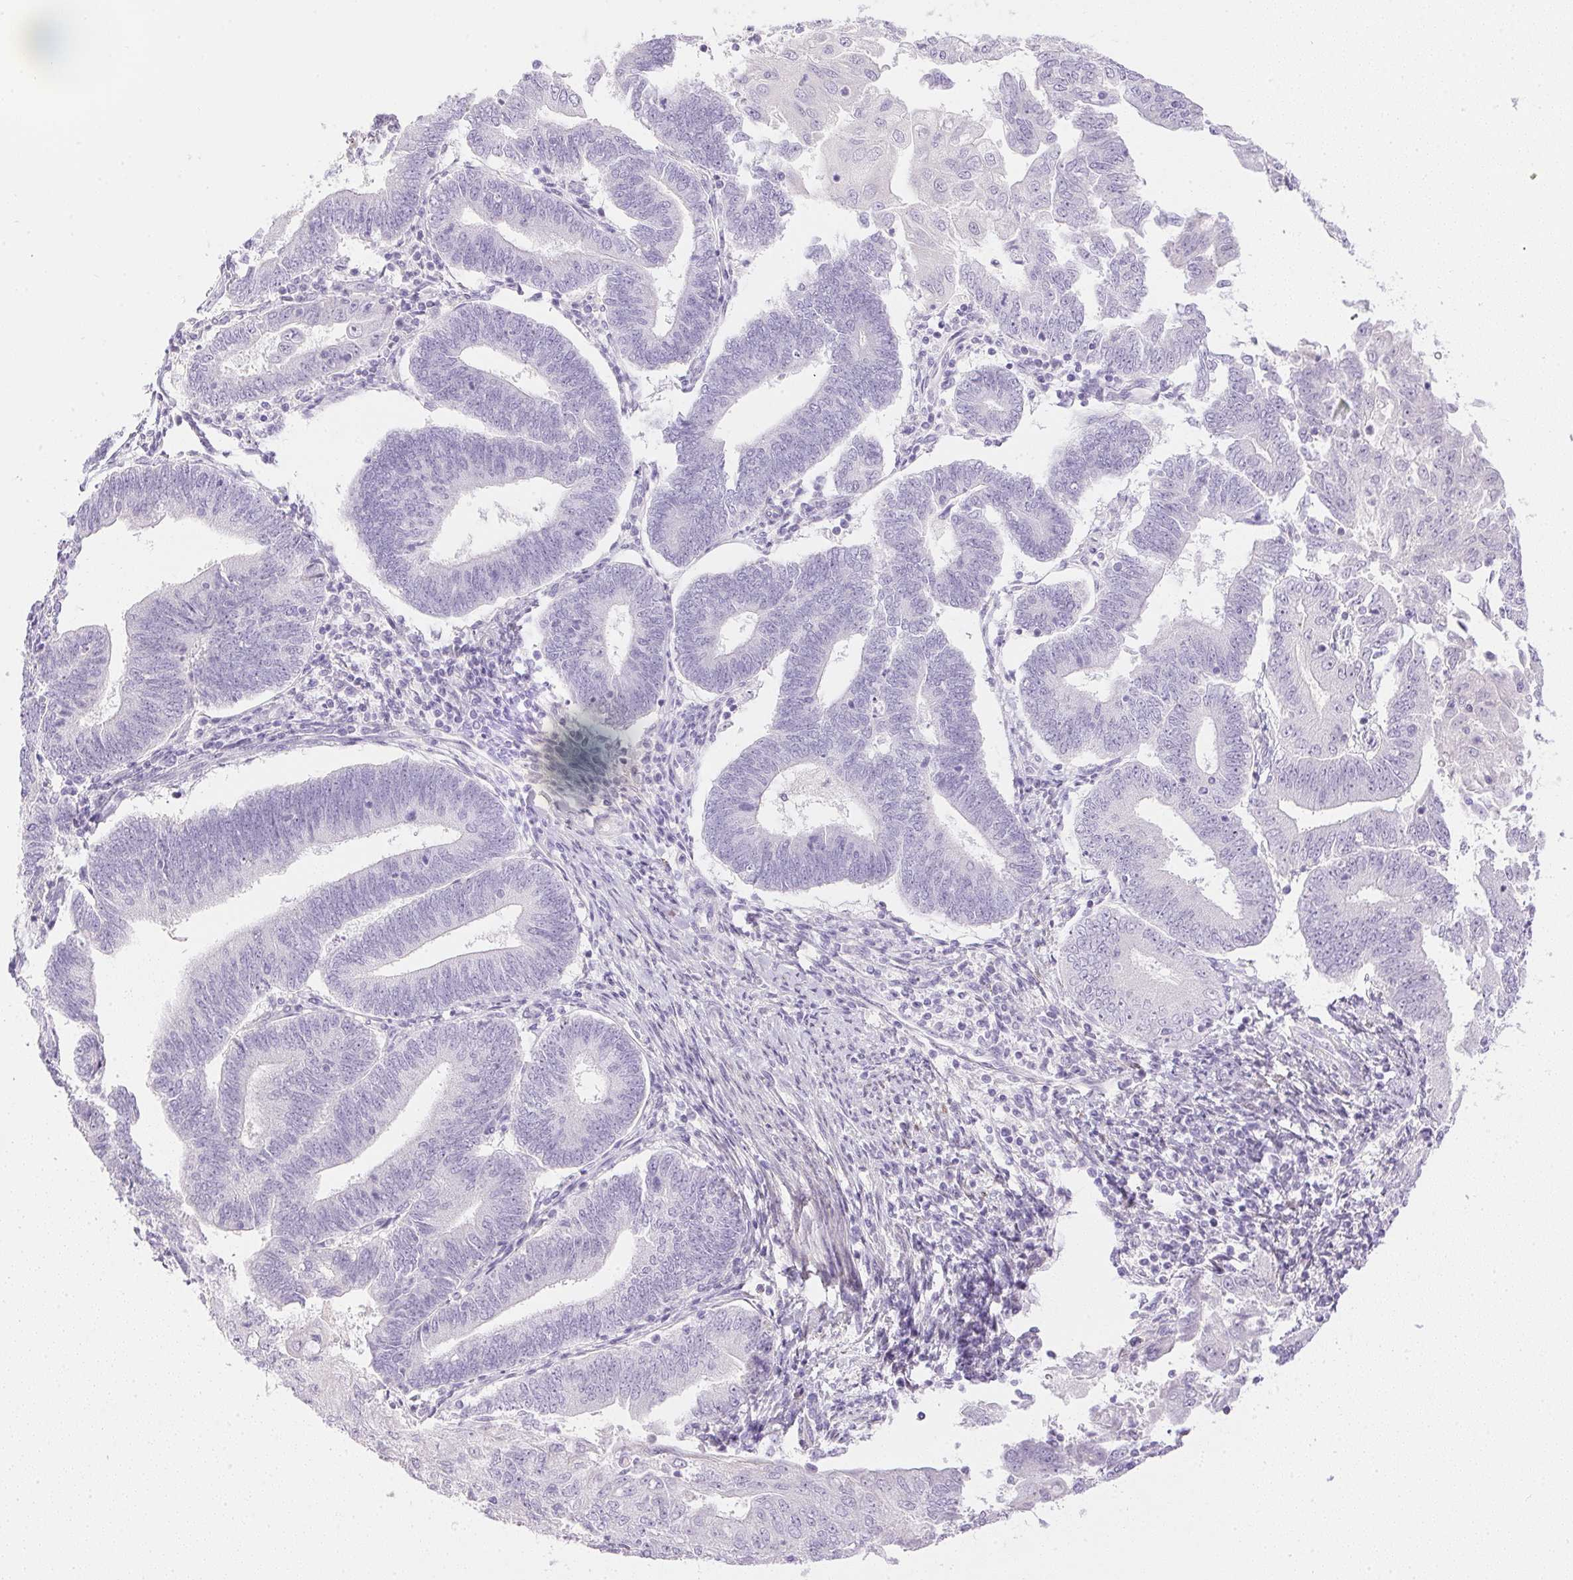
{"staining": {"intensity": "negative", "quantity": "none", "location": "none"}, "tissue": "endometrial cancer", "cell_type": "Tumor cells", "image_type": "cancer", "snomed": [{"axis": "morphology", "description": "Adenocarcinoma, NOS"}, {"axis": "topography", "description": "Endometrium"}], "caption": "Immunohistochemical staining of human adenocarcinoma (endometrial) demonstrates no significant expression in tumor cells.", "gene": "CTRL", "patient": {"sex": "female", "age": 70}}